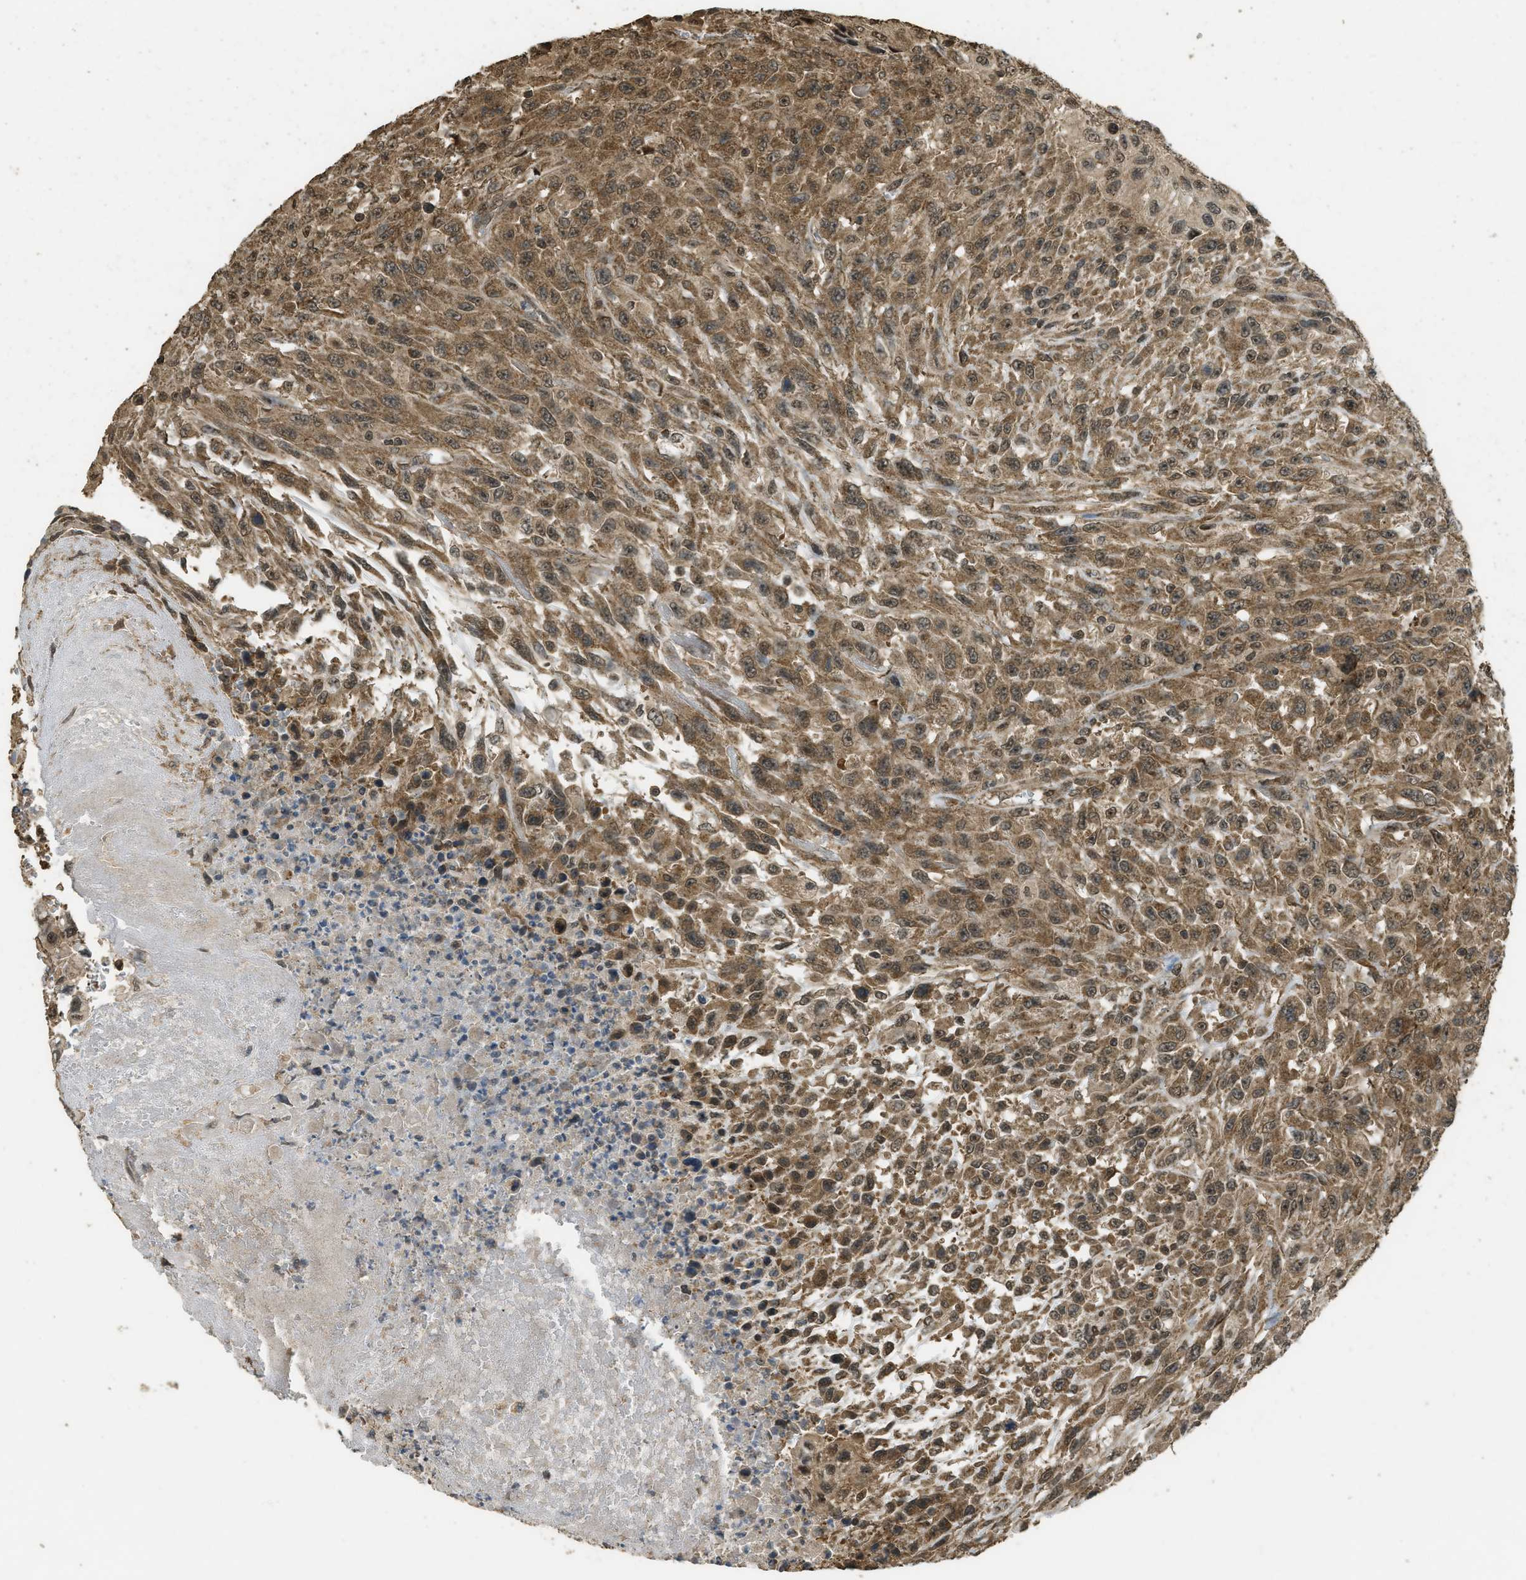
{"staining": {"intensity": "moderate", "quantity": ">75%", "location": "cytoplasmic/membranous,nuclear"}, "tissue": "urothelial cancer", "cell_type": "Tumor cells", "image_type": "cancer", "snomed": [{"axis": "morphology", "description": "Urothelial carcinoma, High grade"}, {"axis": "topography", "description": "Urinary bladder"}], "caption": "A brown stain labels moderate cytoplasmic/membranous and nuclear staining of a protein in human urothelial cancer tumor cells. (Brightfield microscopy of DAB IHC at high magnification).", "gene": "CTPS1", "patient": {"sex": "male", "age": 66}}